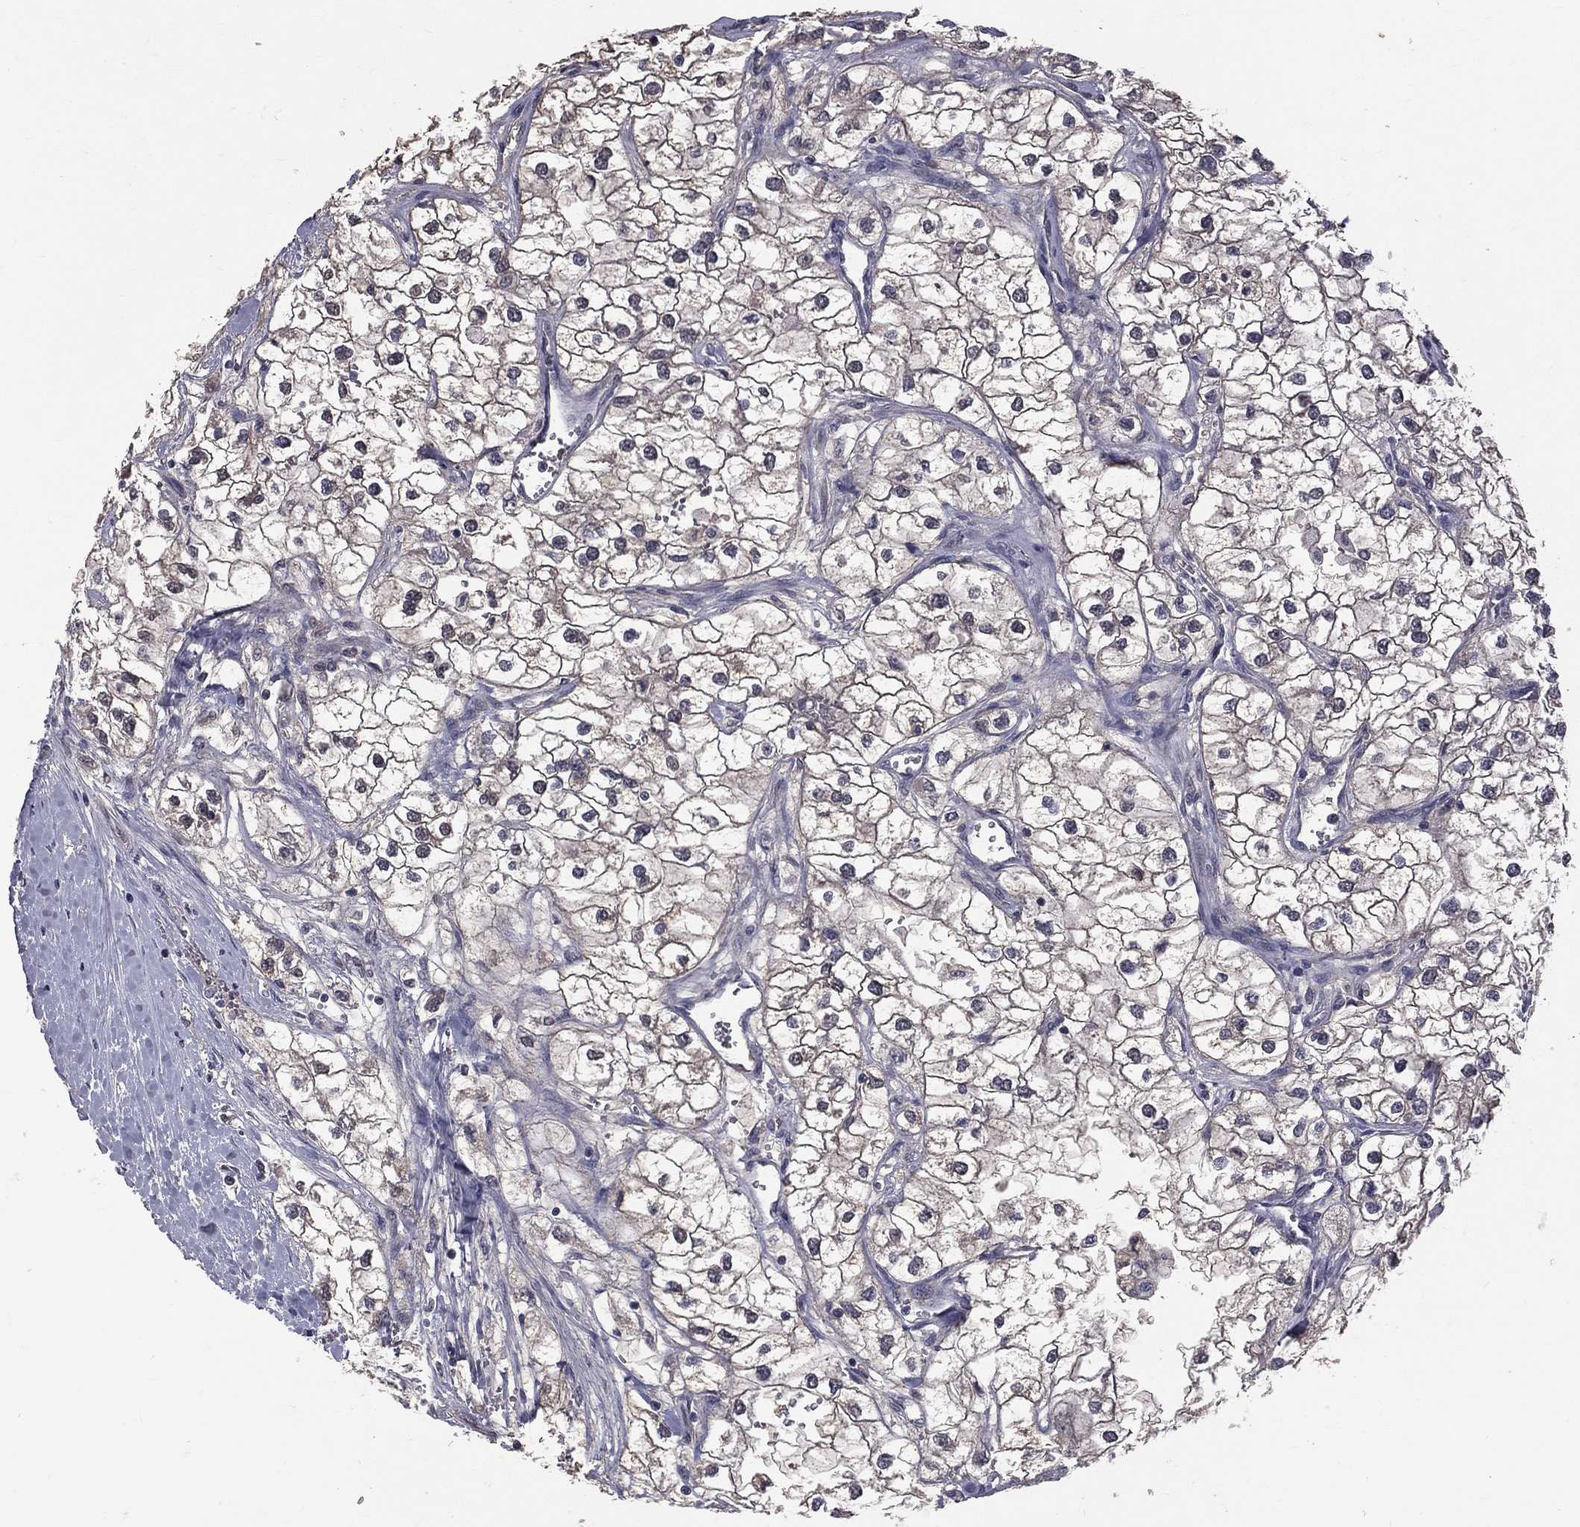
{"staining": {"intensity": "negative", "quantity": "none", "location": "none"}, "tissue": "renal cancer", "cell_type": "Tumor cells", "image_type": "cancer", "snomed": [{"axis": "morphology", "description": "Adenocarcinoma, NOS"}, {"axis": "topography", "description": "Kidney"}], "caption": "This is a photomicrograph of immunohistochemistry staining of renal cancer, which shows no expression in tumor cells.", "gene": "DSG4", "patient": {"sex": "male", "age": 59}}